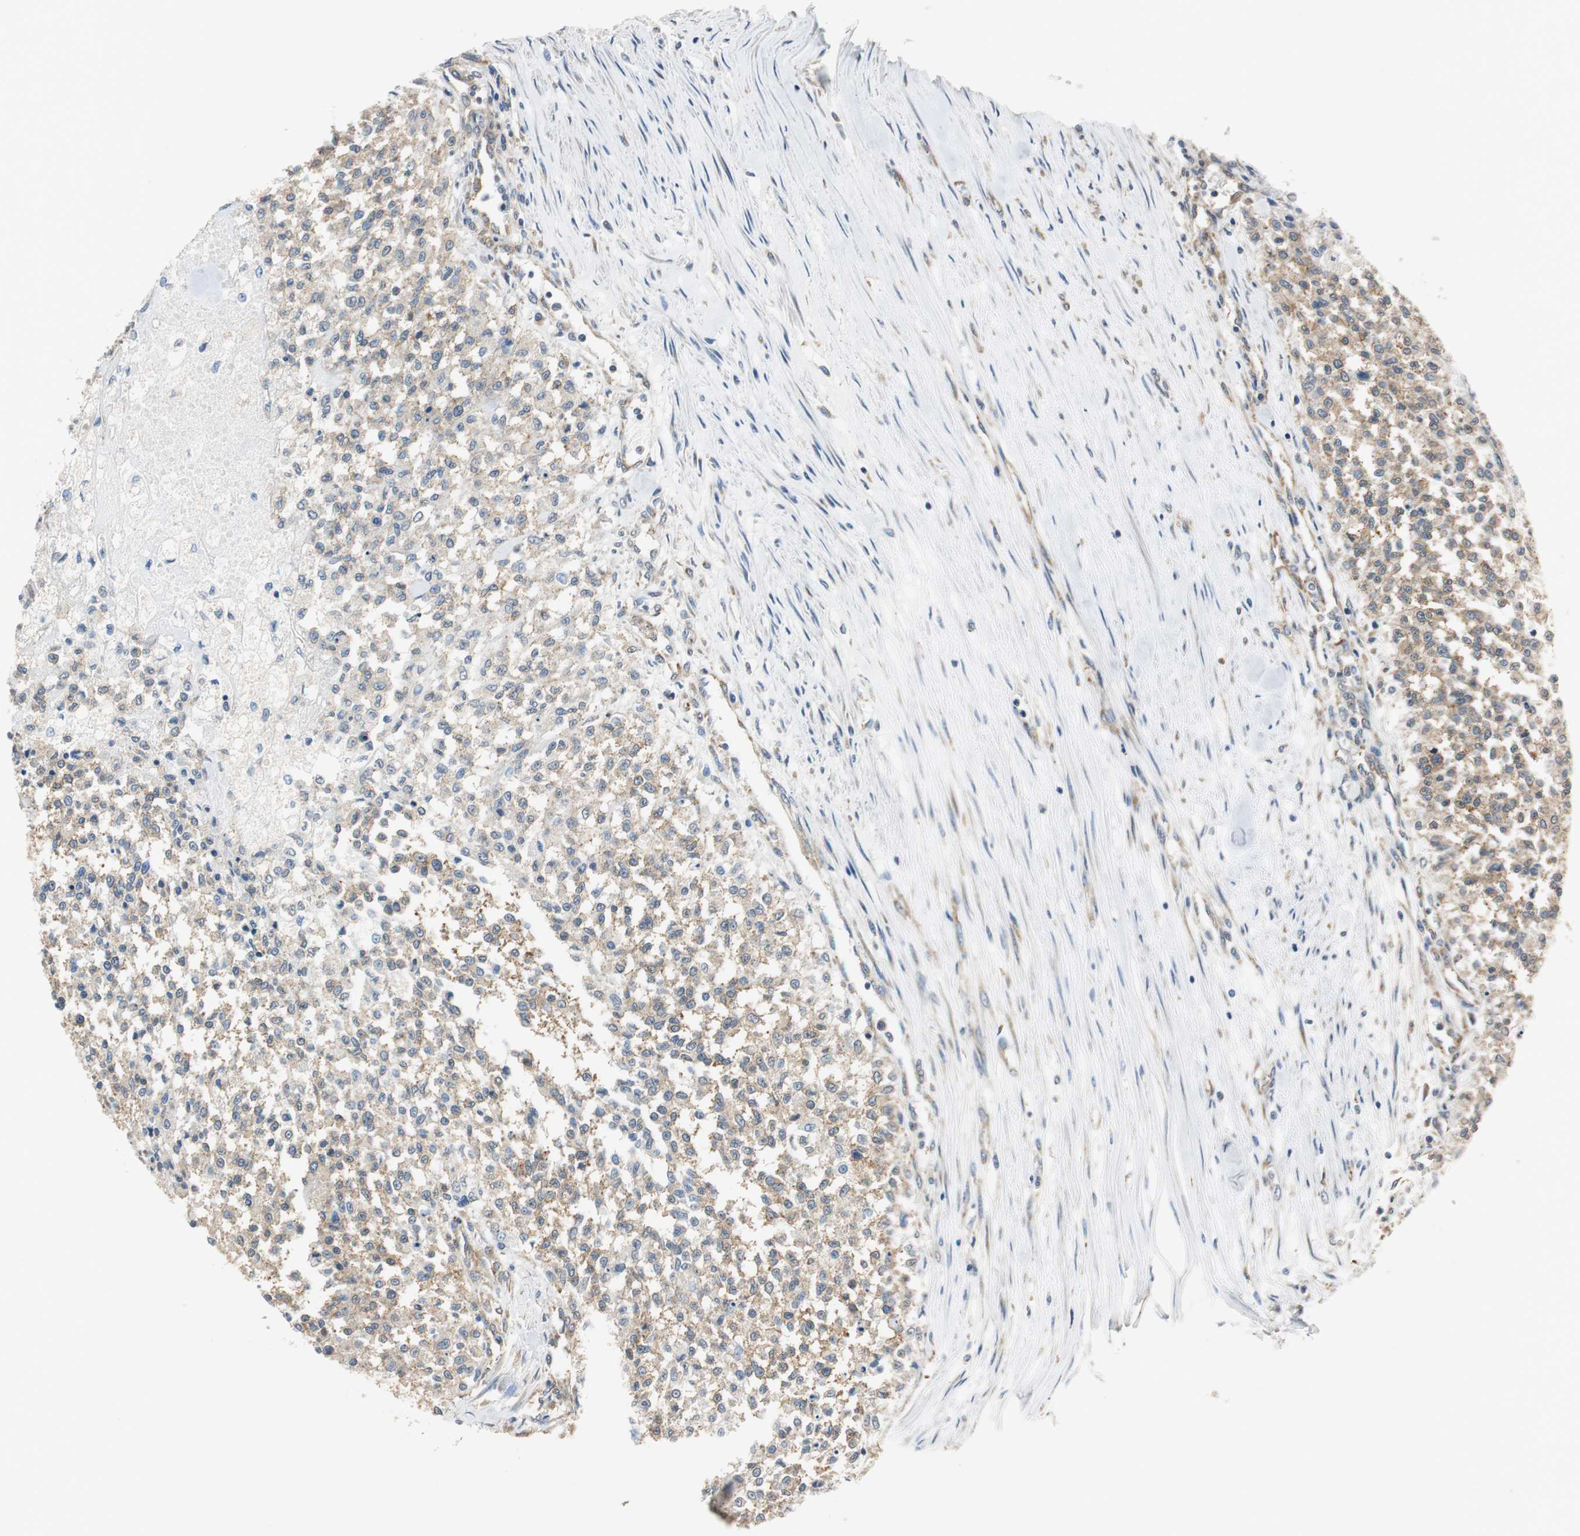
{"staining": {"intensity": "moderate", "quantity": ">75%", "location": "cytoplasmic/membranous"}, "tissue": "testis cancer", "cell_type": "Tumor cells", "image_type": "cancer", "snomed": [{"axis": "morphology", "description": "Seminoma, NOS"}, {"axis": "topography", "description": "Testis"}], "caption": "Testis cancer (seminoma) was stained to show a protein in brown. There is medium levels of moderate cytoplasmic/membranous expression in about >75% of tumor cells. Immunohistochemistry (ihc) stains the protein in brown and the nuclei are stained blue.", "gene": "CNOT3", "patient": {"sex": "male", "age": 59}}